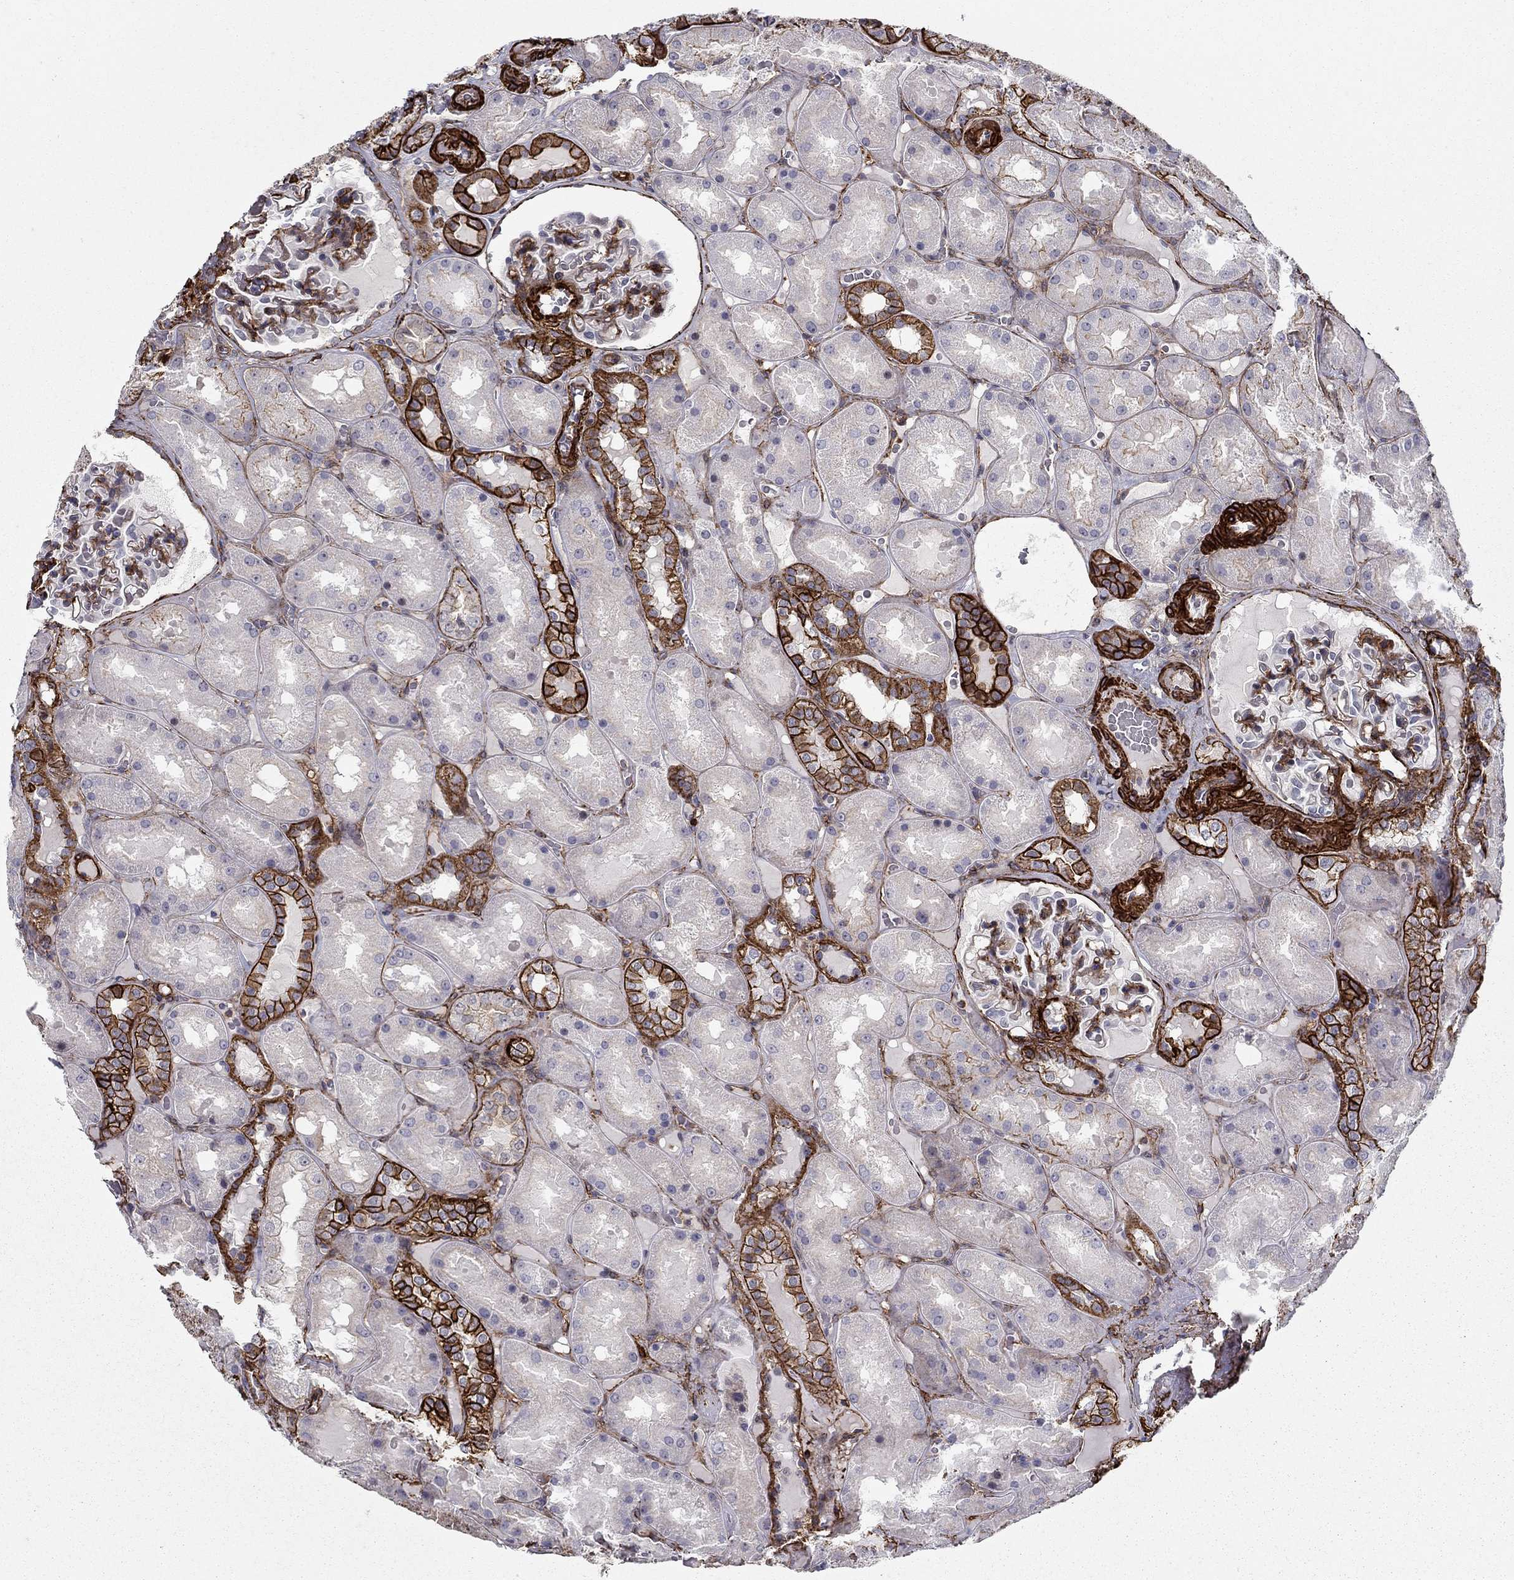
{"staining": {"intensity": "strong", "quantity": "<25%", "location": "cytoplasmic/membranous"}, "tissue": "kidney", "cell_type": "Cells in glomeruli", "image_type": "normal", "snomed": [{"axis": "morphology", "description": "Normal tissue, NOS"}, {"axis": "topography", "description": "Kidney"}], "caption": "Immunohistochemistry (DAB) staining of normal kidney demonstrates strong cytoplasmic/membranous protein expression in approximately <25% of cells in glomeruli. (Brightfield microscopy of DAB IHC at high magnification).", "gene": "KRBA1", "patient": {"sex": "male", "age": 73}}